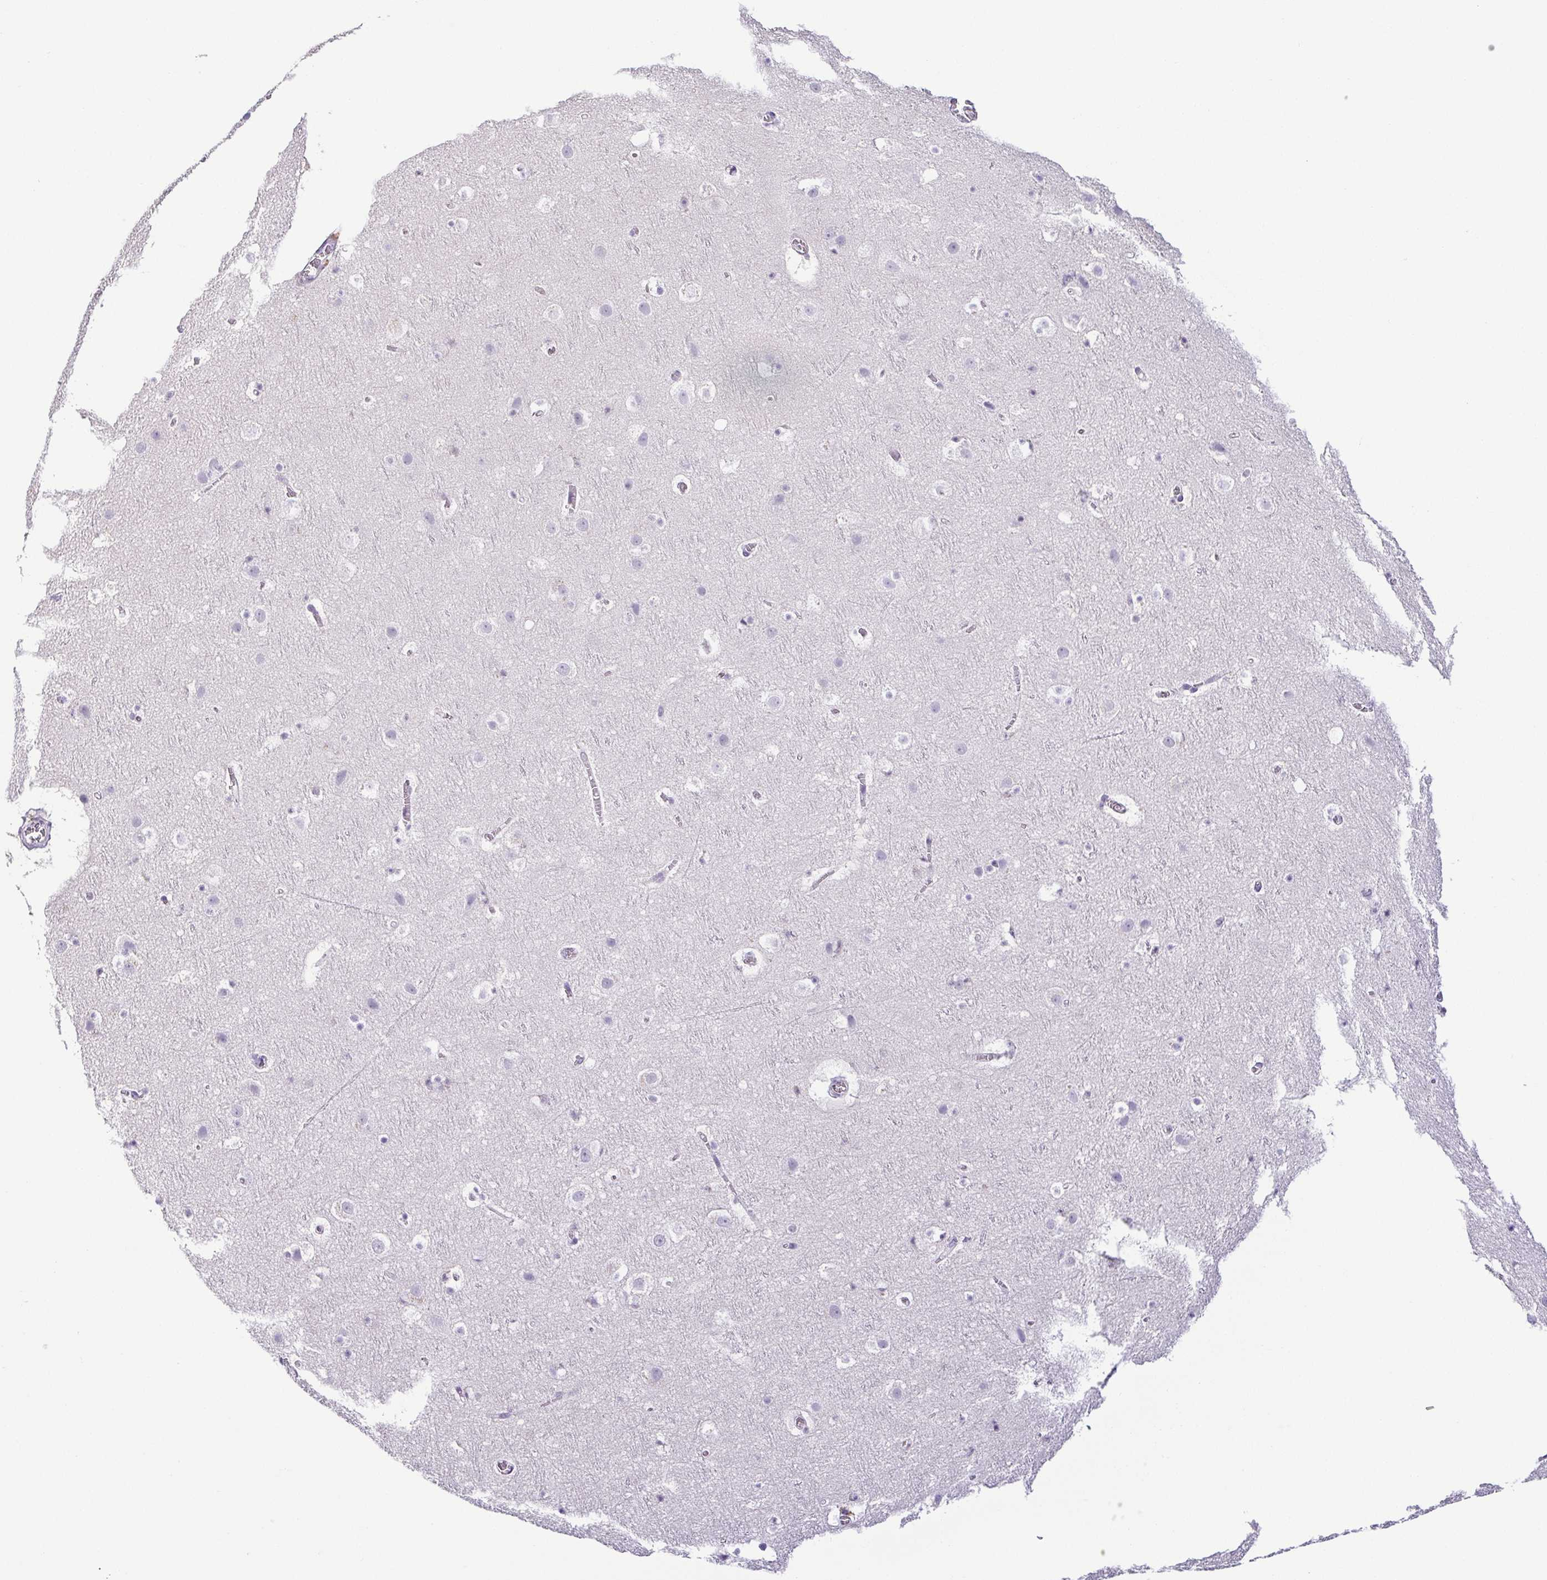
{"staining": {"intensity": "negative", "quantity": "none", "location": "none"}, "tissue": "cerebral cortex", "cell_type": "Endothelial cells", "image_type": "normal", "snomed": [{"axis": "morphology", "description": "Normal tissue, NOS"}, {"axis": "topography", "description": "Cerebral cortex"}], "caption": "DAB (3,3'-diaminobenzidine) immunohistochemical staining of unremarkable cerebral cortex displays no significant staining in endothelial cells.", "gene": "TCF3", "patient": {"sex": "female", "age": 42}}